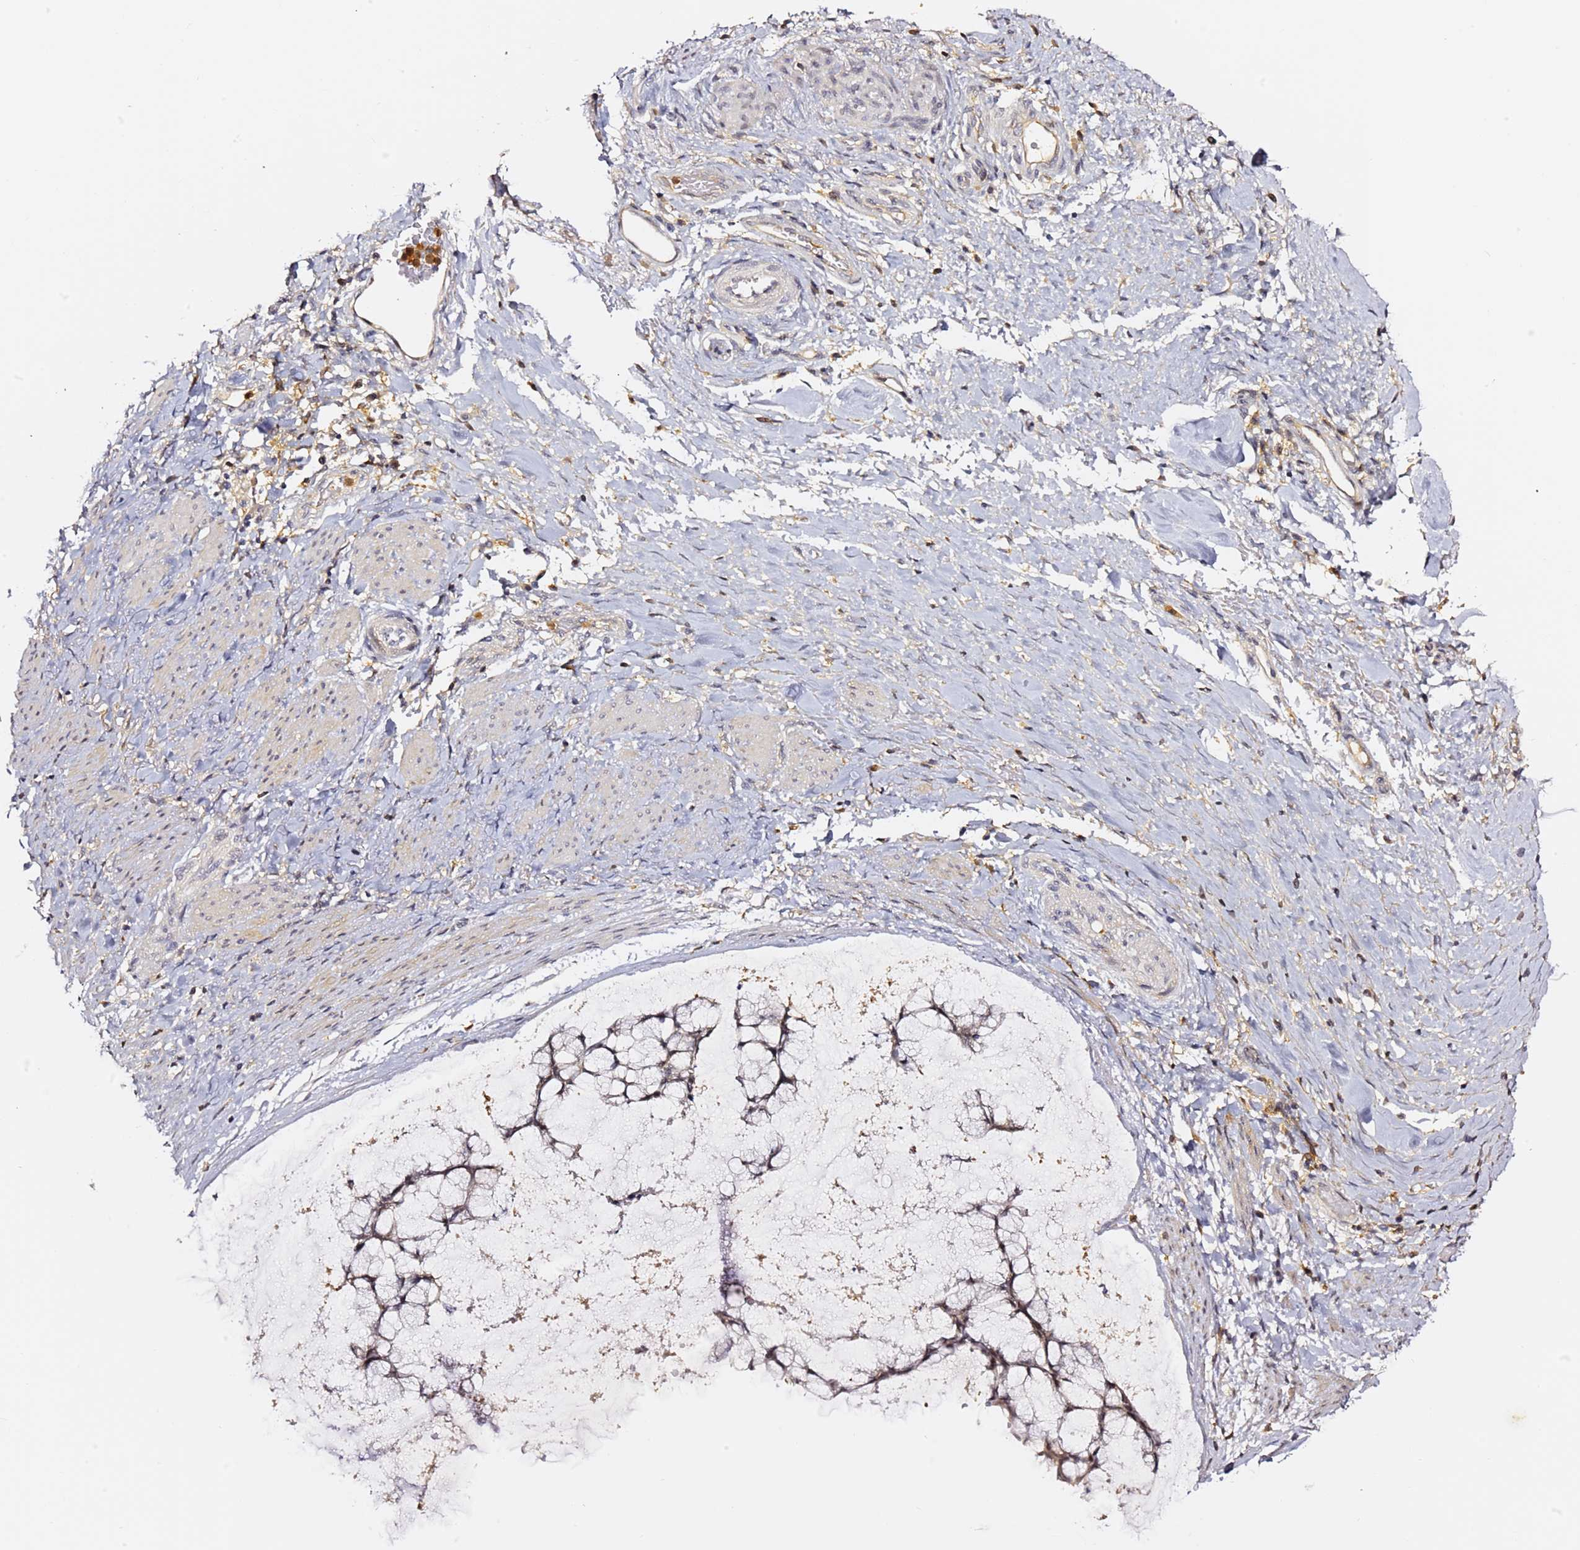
{"staining": {"intensity": "weak", "quantity": "25%-75%", "location": "cytoplasmic/membranous"}, "tissue": "ovarian cancer", "cell_type": "Tumor cells", "image_type": "cancer", "snomed": [{"axis": "morphology", "description": "Cystadenocarcinoma, mucinous, NOS"}, {"axis": "topography", "description": "Ovary"}], "caption": "A micrograph showing weak cytoplasmic/membranous staining in about 25%-75% of tumor cells in ovarian cancer, as visualized by brown immunohistochemical staining.", "gene": "IL4I1", "patient": {"sex": "female", "age": 42}}